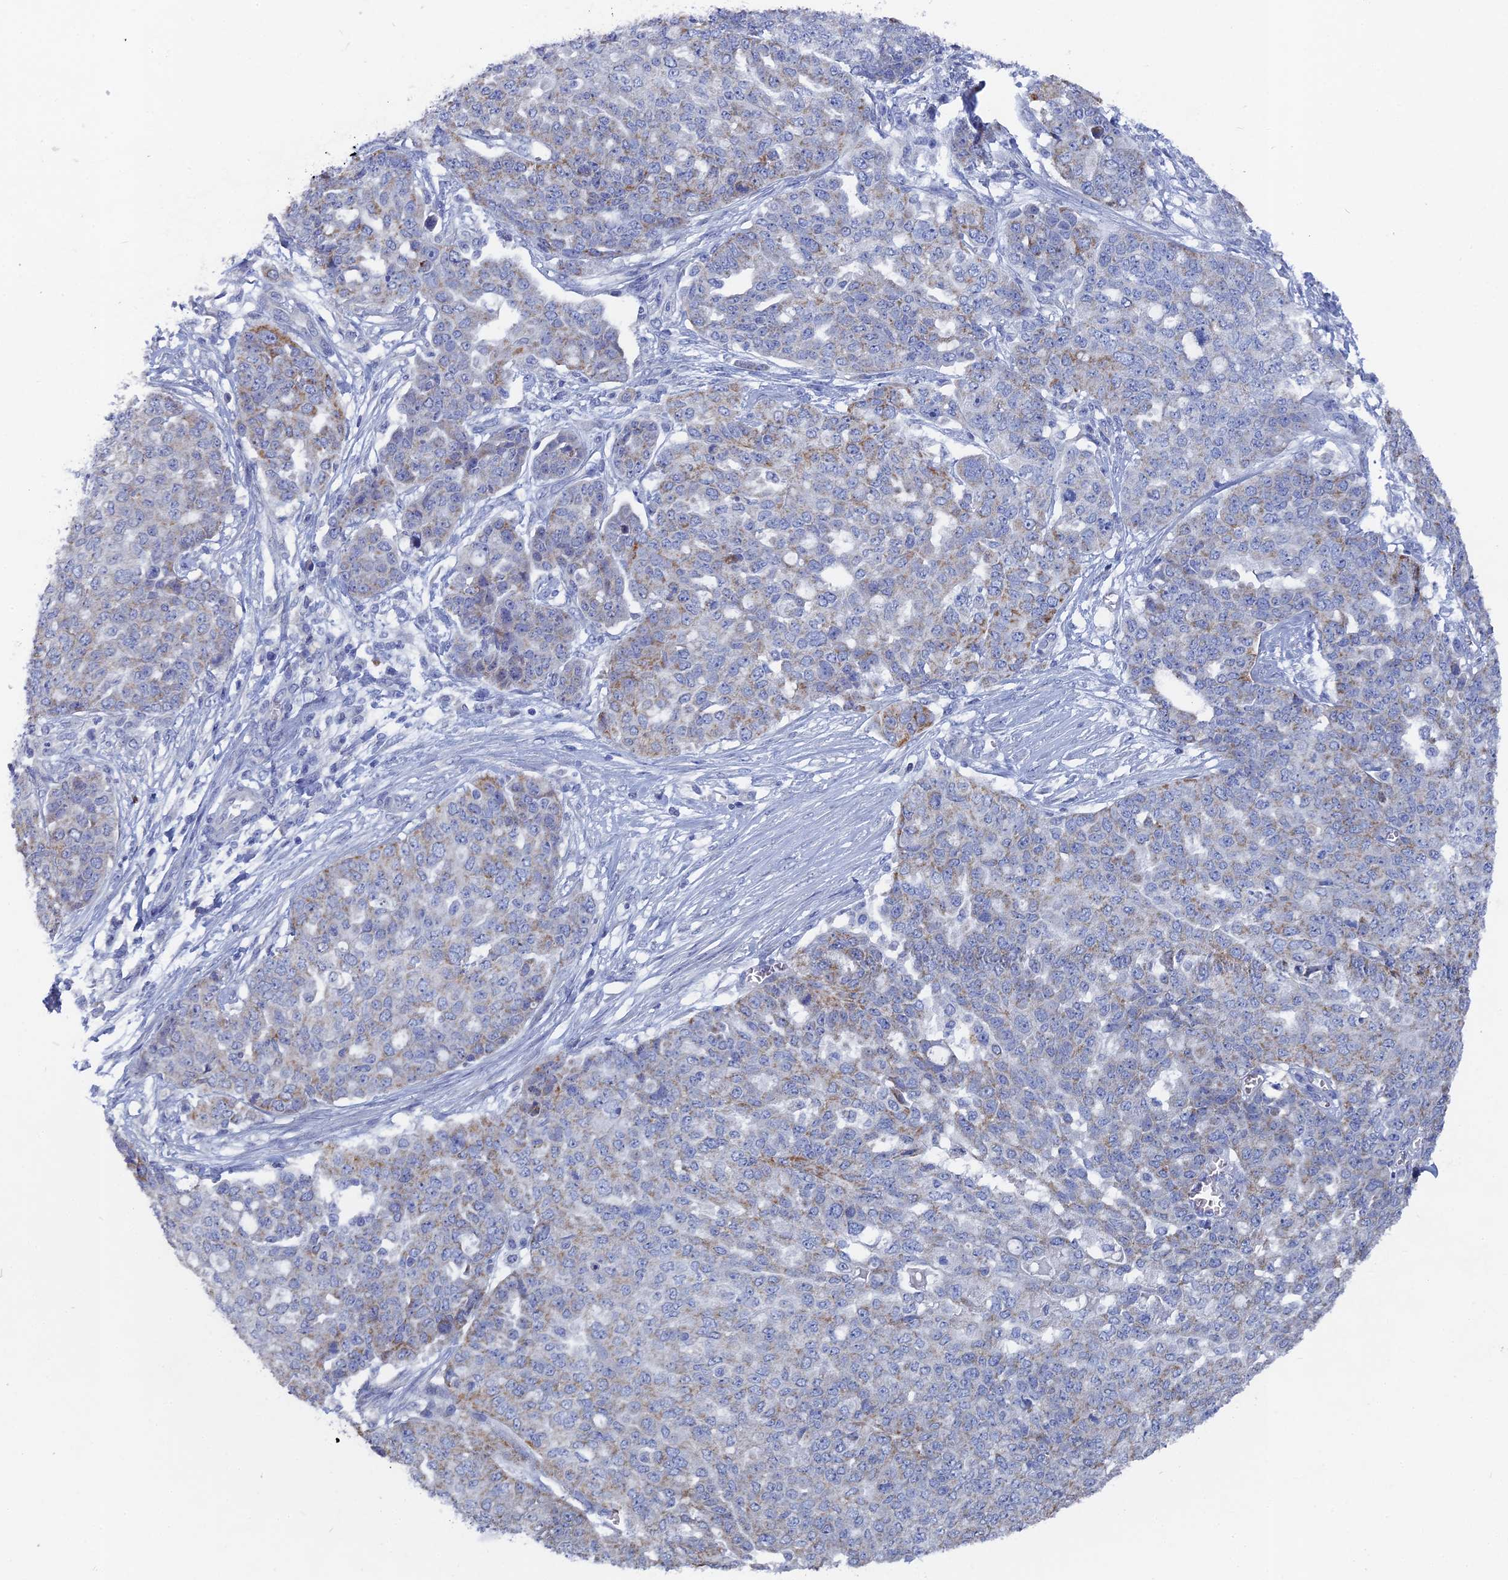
{"staining": {"intensity": "moderate", "quantity": "<25%", "location": "cytoplasmic/membranous"}, "tissue": "ovarian cancer", "cell_type": "Tumor cells", "image_type": "cancer", "snomed": [{"axis": "morphology", "description": "Cystadenocarcinoma, serous, NOS"}, {"axis": "topography", "description": "Soft tissue"}, {"axis": "topography", "description": "Ovary"}], "caption": "High-power microscopy captured an IHC photomicrograph of ovarian cancer, revealing moderate cytoplasmic/membranous positivity in approximately <25% of tumor cells.", "gene": "HIGD1A", "patient": {"sex": "female", "age": 57}}